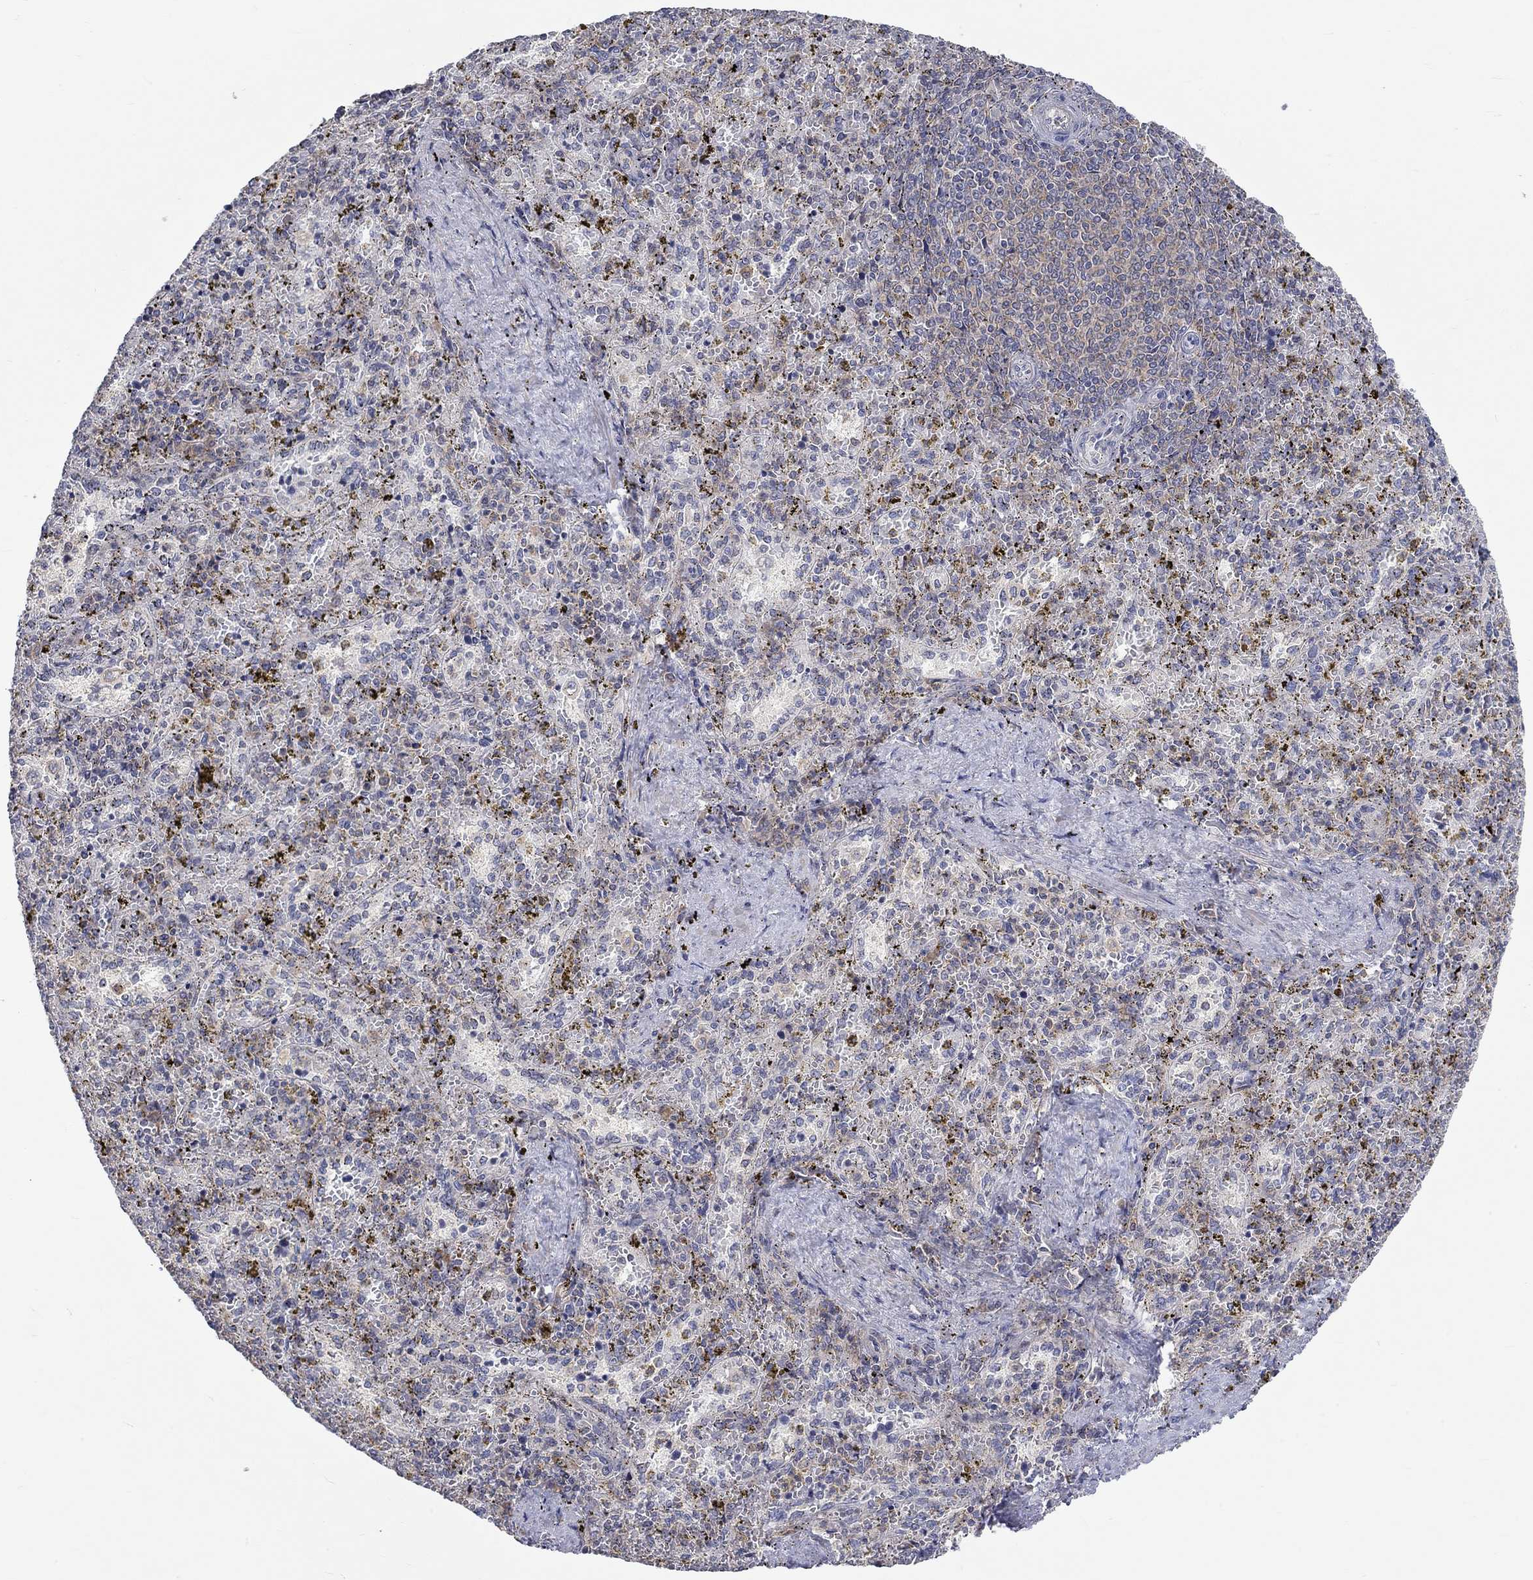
{"staining": {"intensity": "weak", "quantity": "<25%", "location": "cytoplasmic/membranous"}, "tissue": "spleen", "cell_type": "Cells in red pulp", "image_type": "normal", "snomed": [{"axis": "morphology", "description": "Normal tissue, NOS"}, {"axis": "topography", "description": "Spleen"}], "caption": "DAB immunohistochemical staining of benign human spleen demonstrates no significant staining in cells in red pulp.", "gene": "PCDHGA10", "patient": {"sex": "female", "age": 50}}